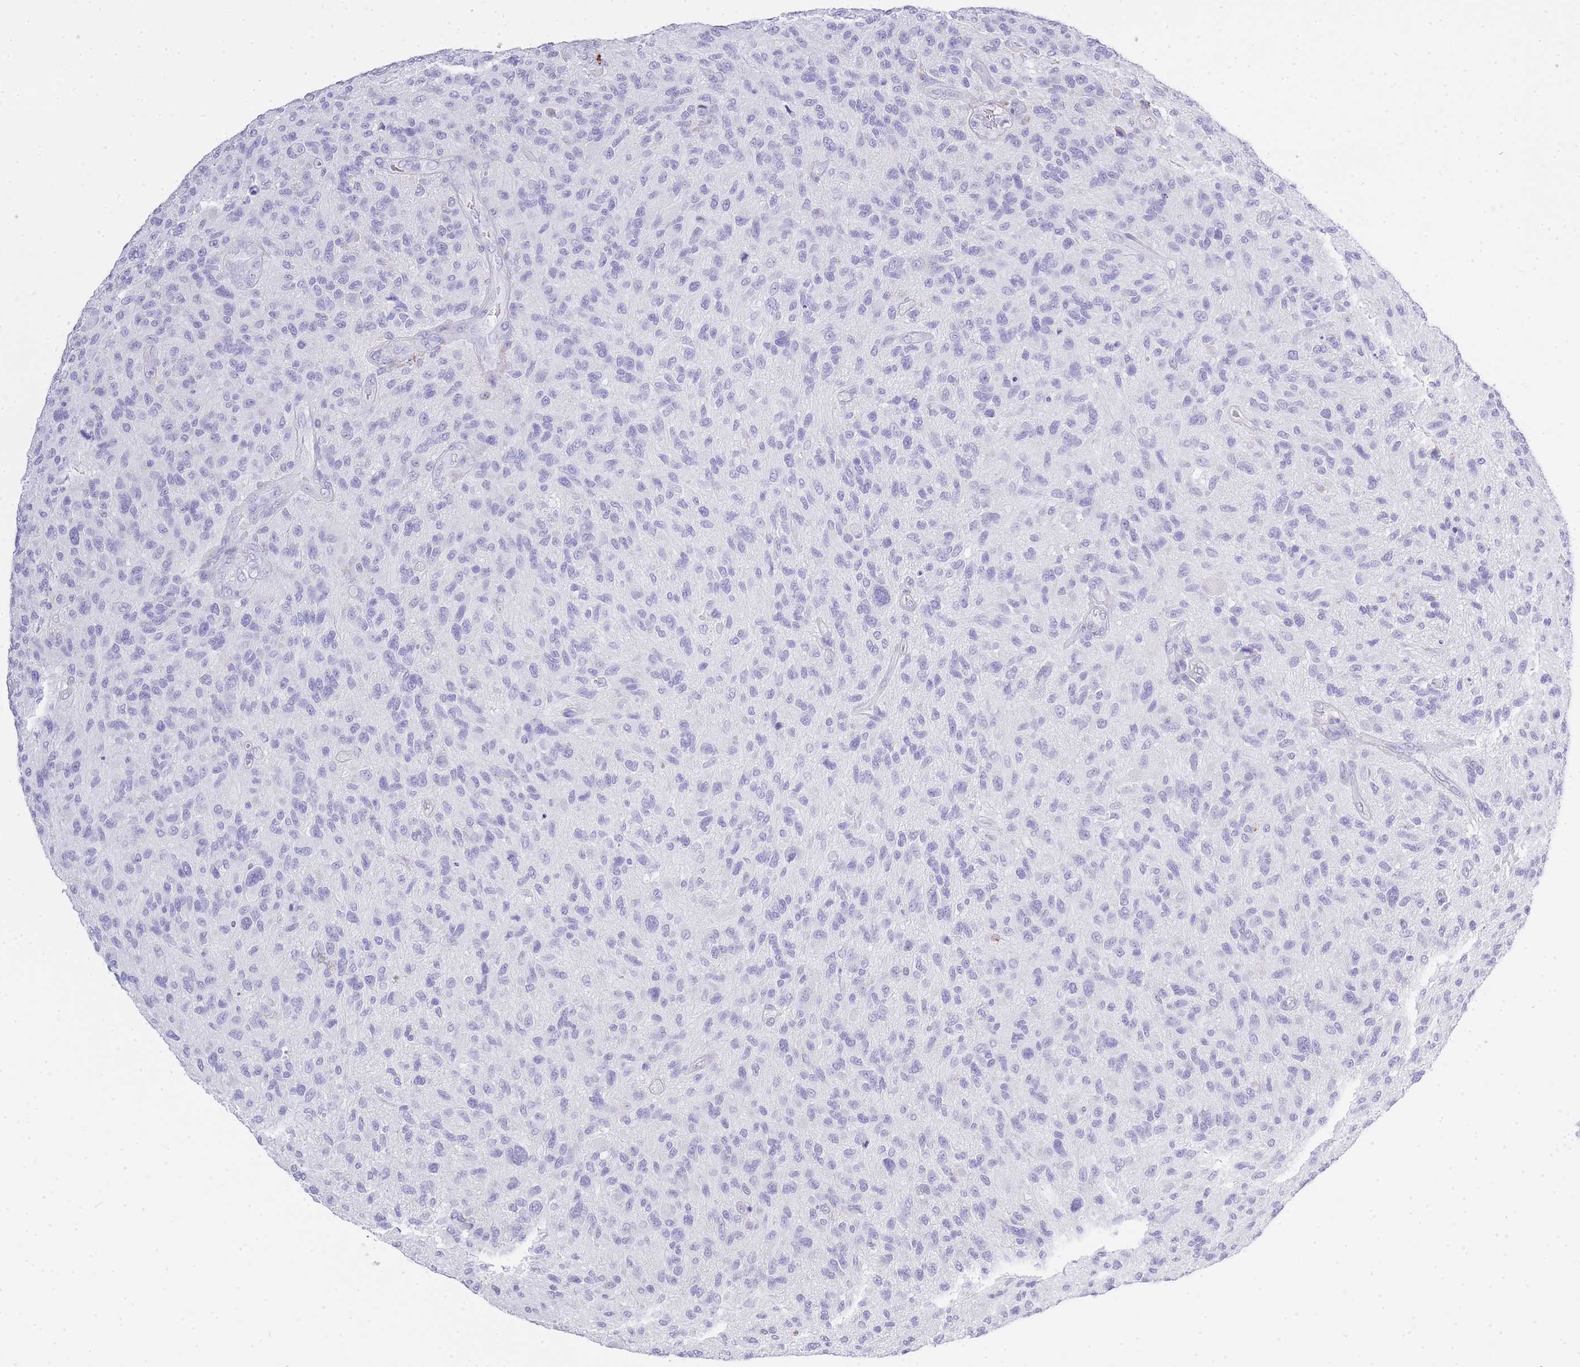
{"staining": {"intensity": "negative", "quantity": "none", "location": "none"}, "tissue": "glioma", "cell_type": "Tumor cells", "image_type": "cancer", "snomed": [{"axis": "morphology", "description": "Glioma, malignant, High grade"}, {"axis": "topography", "description": "Brain"}], "caption": "This is a photomicrograph of immunohistochemistry staining of malignant glioma (high-grade), which shows no expression in tumor cells.", "gene": "RHO", "patient": {"sex": "male", "age": 47}}